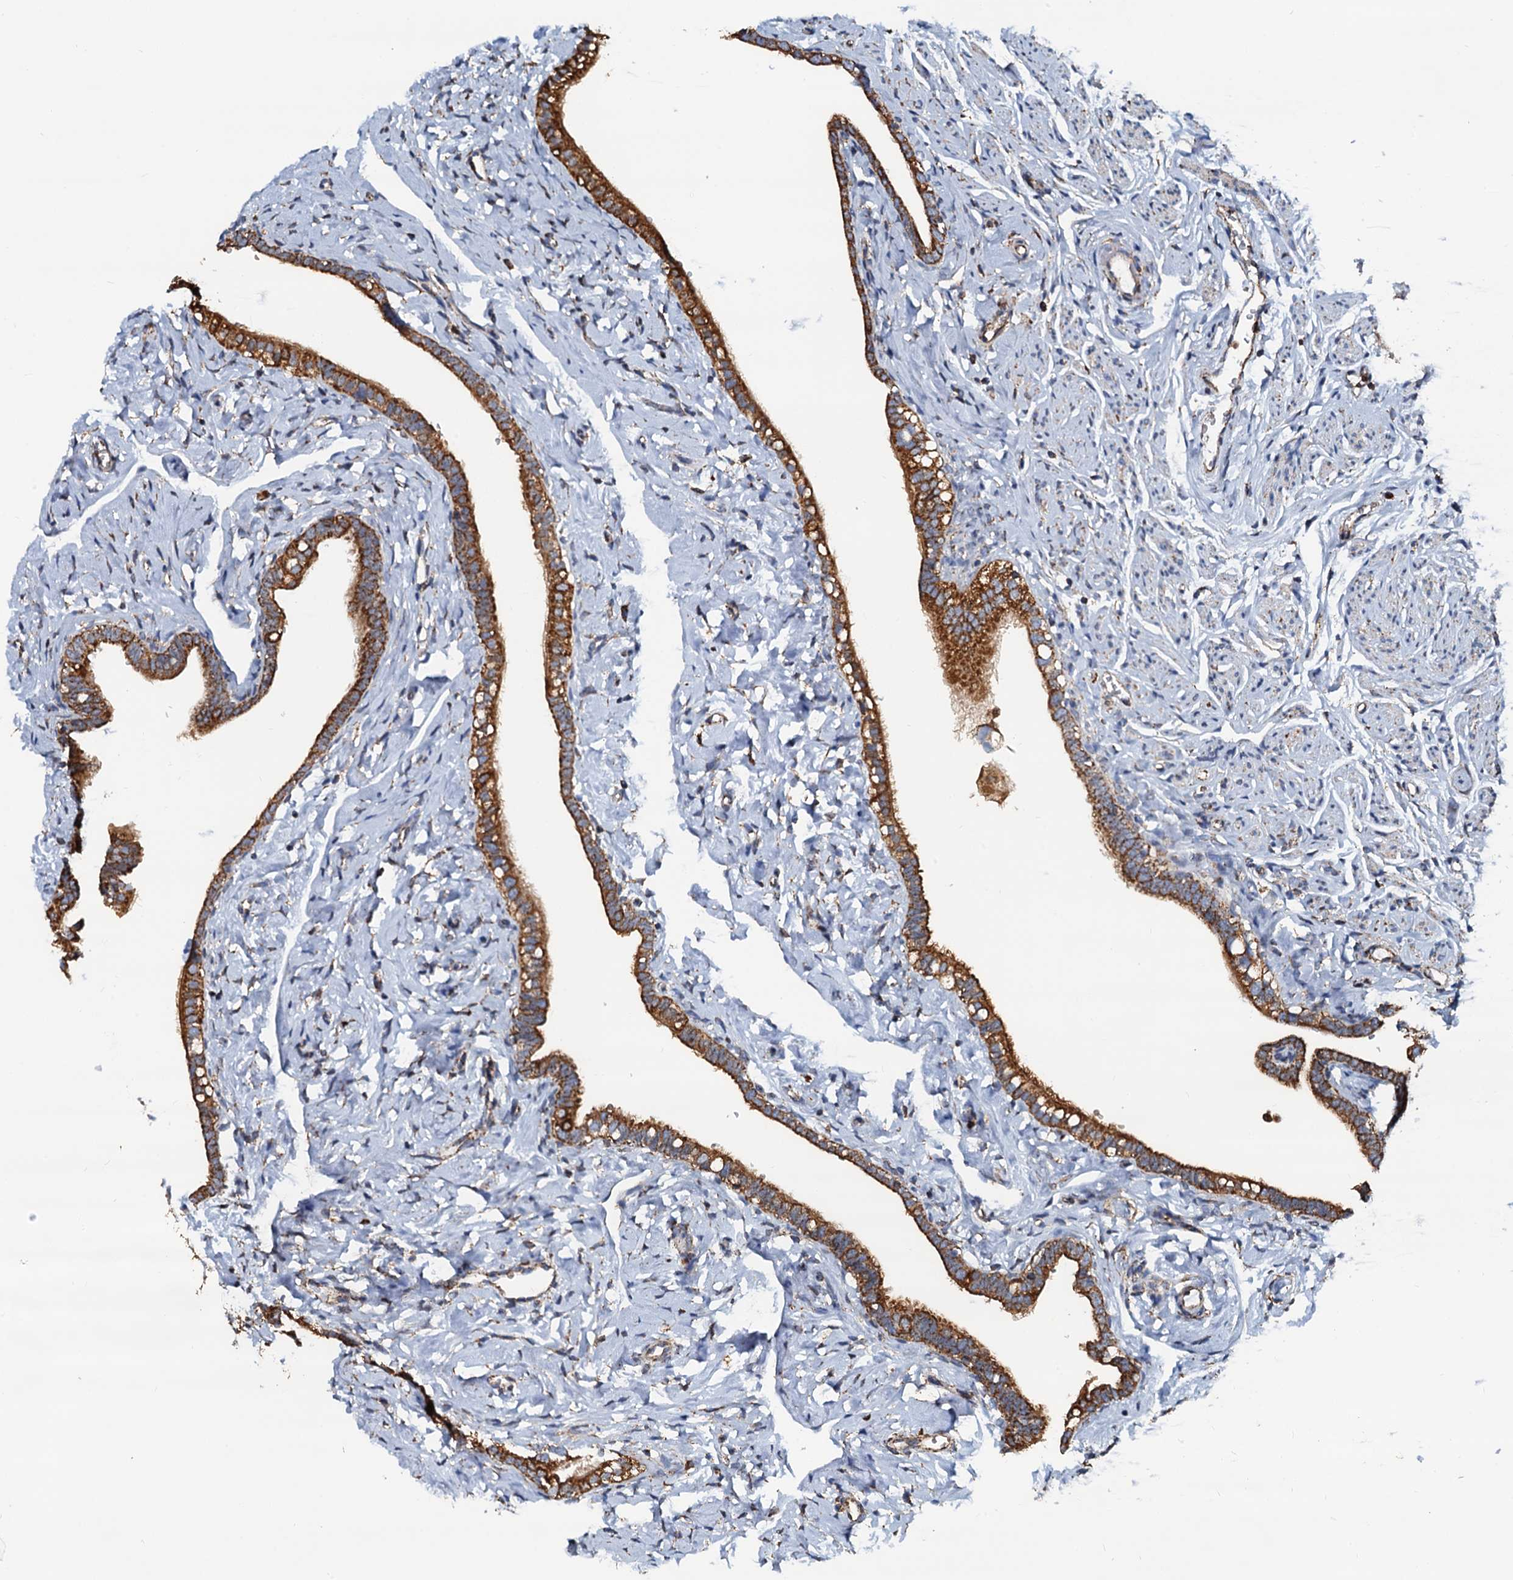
{"staining": {"intensity": "strong", "quantity": ">75%", "location": "cytoplasmic/membranous"}, "tissue": "fallopian tube", "cell_type": "Glandular cells", "image_type": "normal", "snomed": [{"axis": "morphology", "description": "Normal tissue, NOS"}, {"axis": "topography", "description": "Fallopian tube"}], "caption": "Glandular cells display high levels of strong cytoplasmic/membranous expression in approximately >75% of cells in normal human fallopian tube. Immunohistochemistry stains the protein in brown and the nuclei are stained blue.", "gene": "AAGAB", "patient": {"sex": "female", "age": 66}}